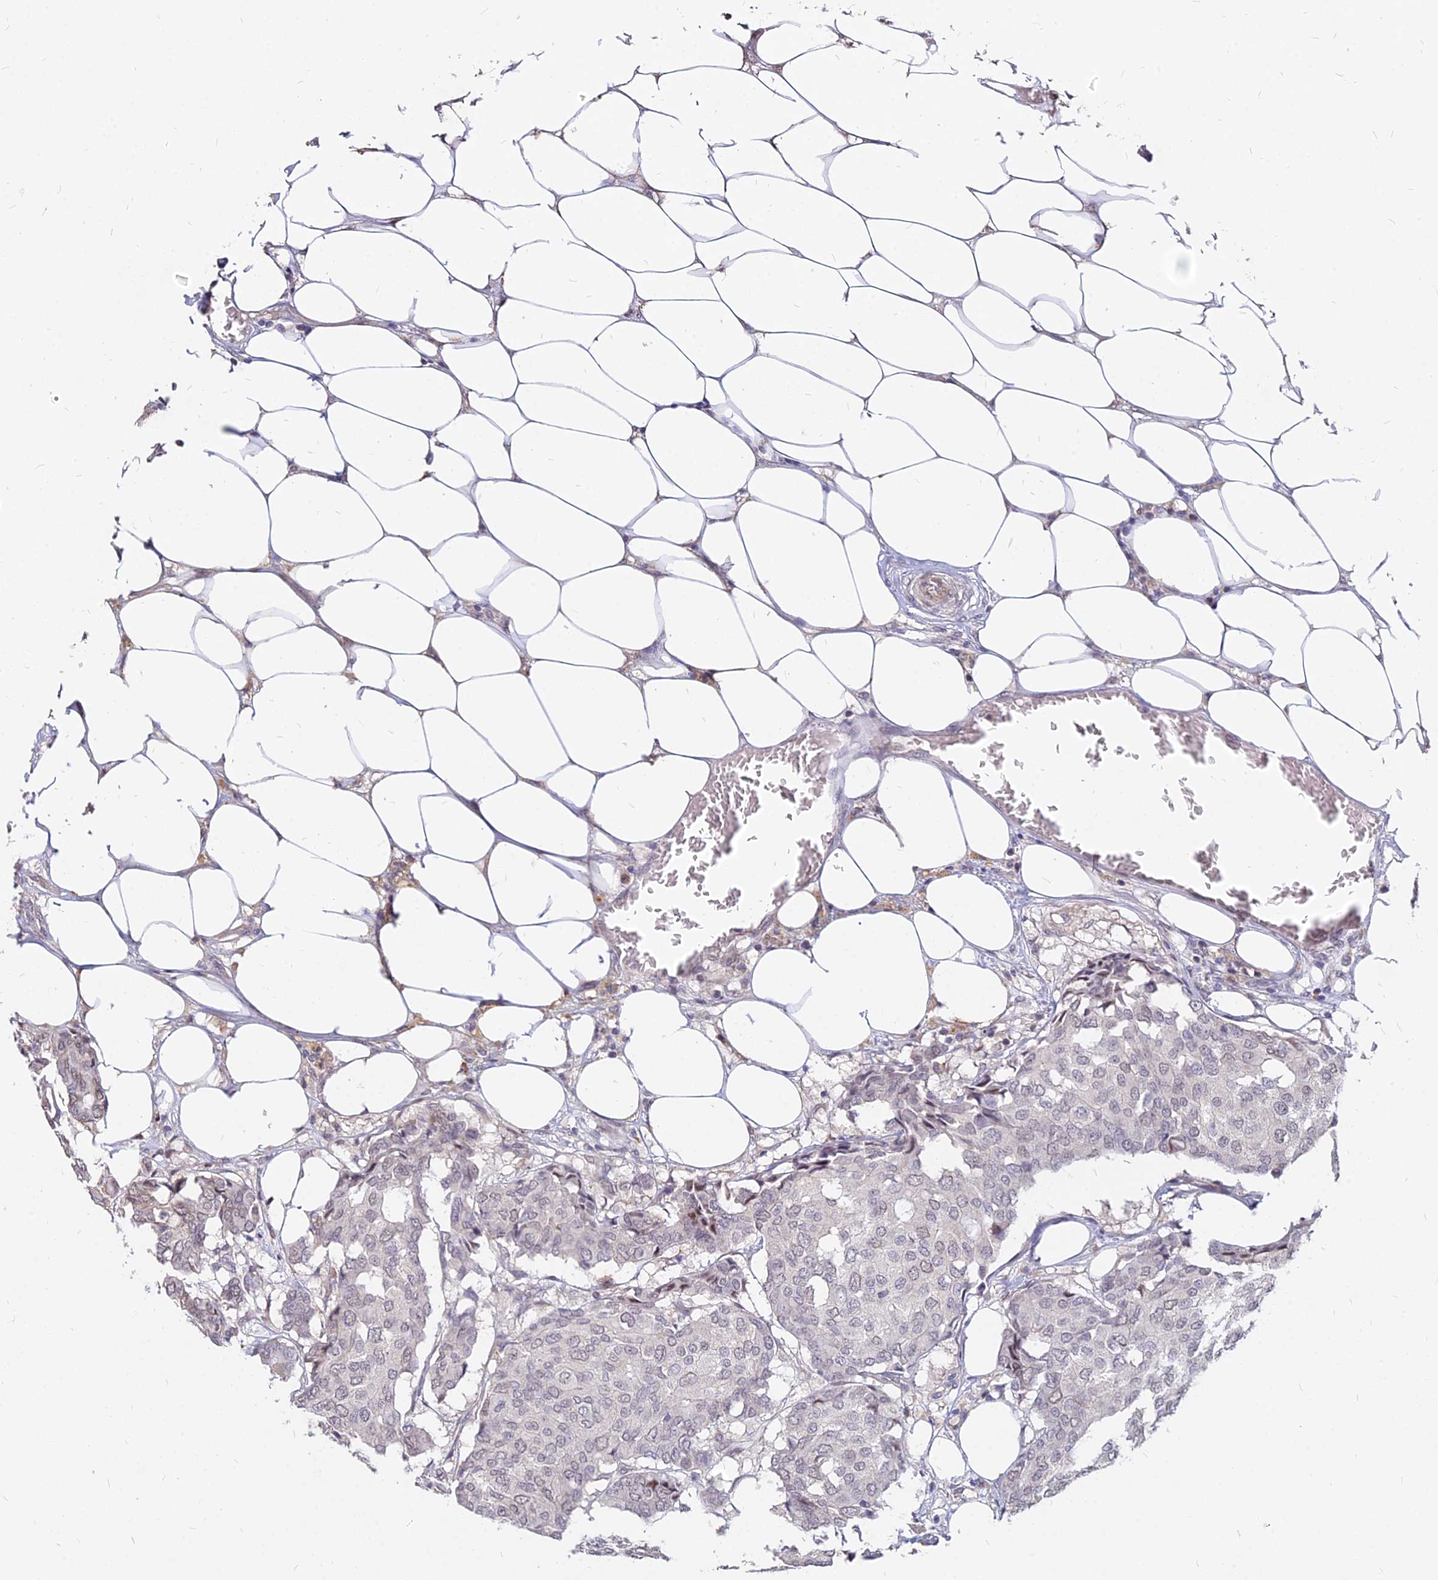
{"staining": {"intensity": "negative", "quantity": "none", "location": "none"}, "tissue": "breast cancer", "cell_type": "Tumor cells", "image_type": "cancer", "snomed": [{"axis": "morphology", "description": "Duct carcinoma"}, {"axis": "topography", "description": "Breast"}], "caption": "Immunohistochemical staining of invasive ductal carcinoma (breast) demonstrates no significant staining in tumor cells. (DAB (3,3'-diaminobenzidine) IHC visualized using brightfield microscopy, high magnification).", "gene": "C11orf68", "patient": {"sex": "female", "age": 75}}